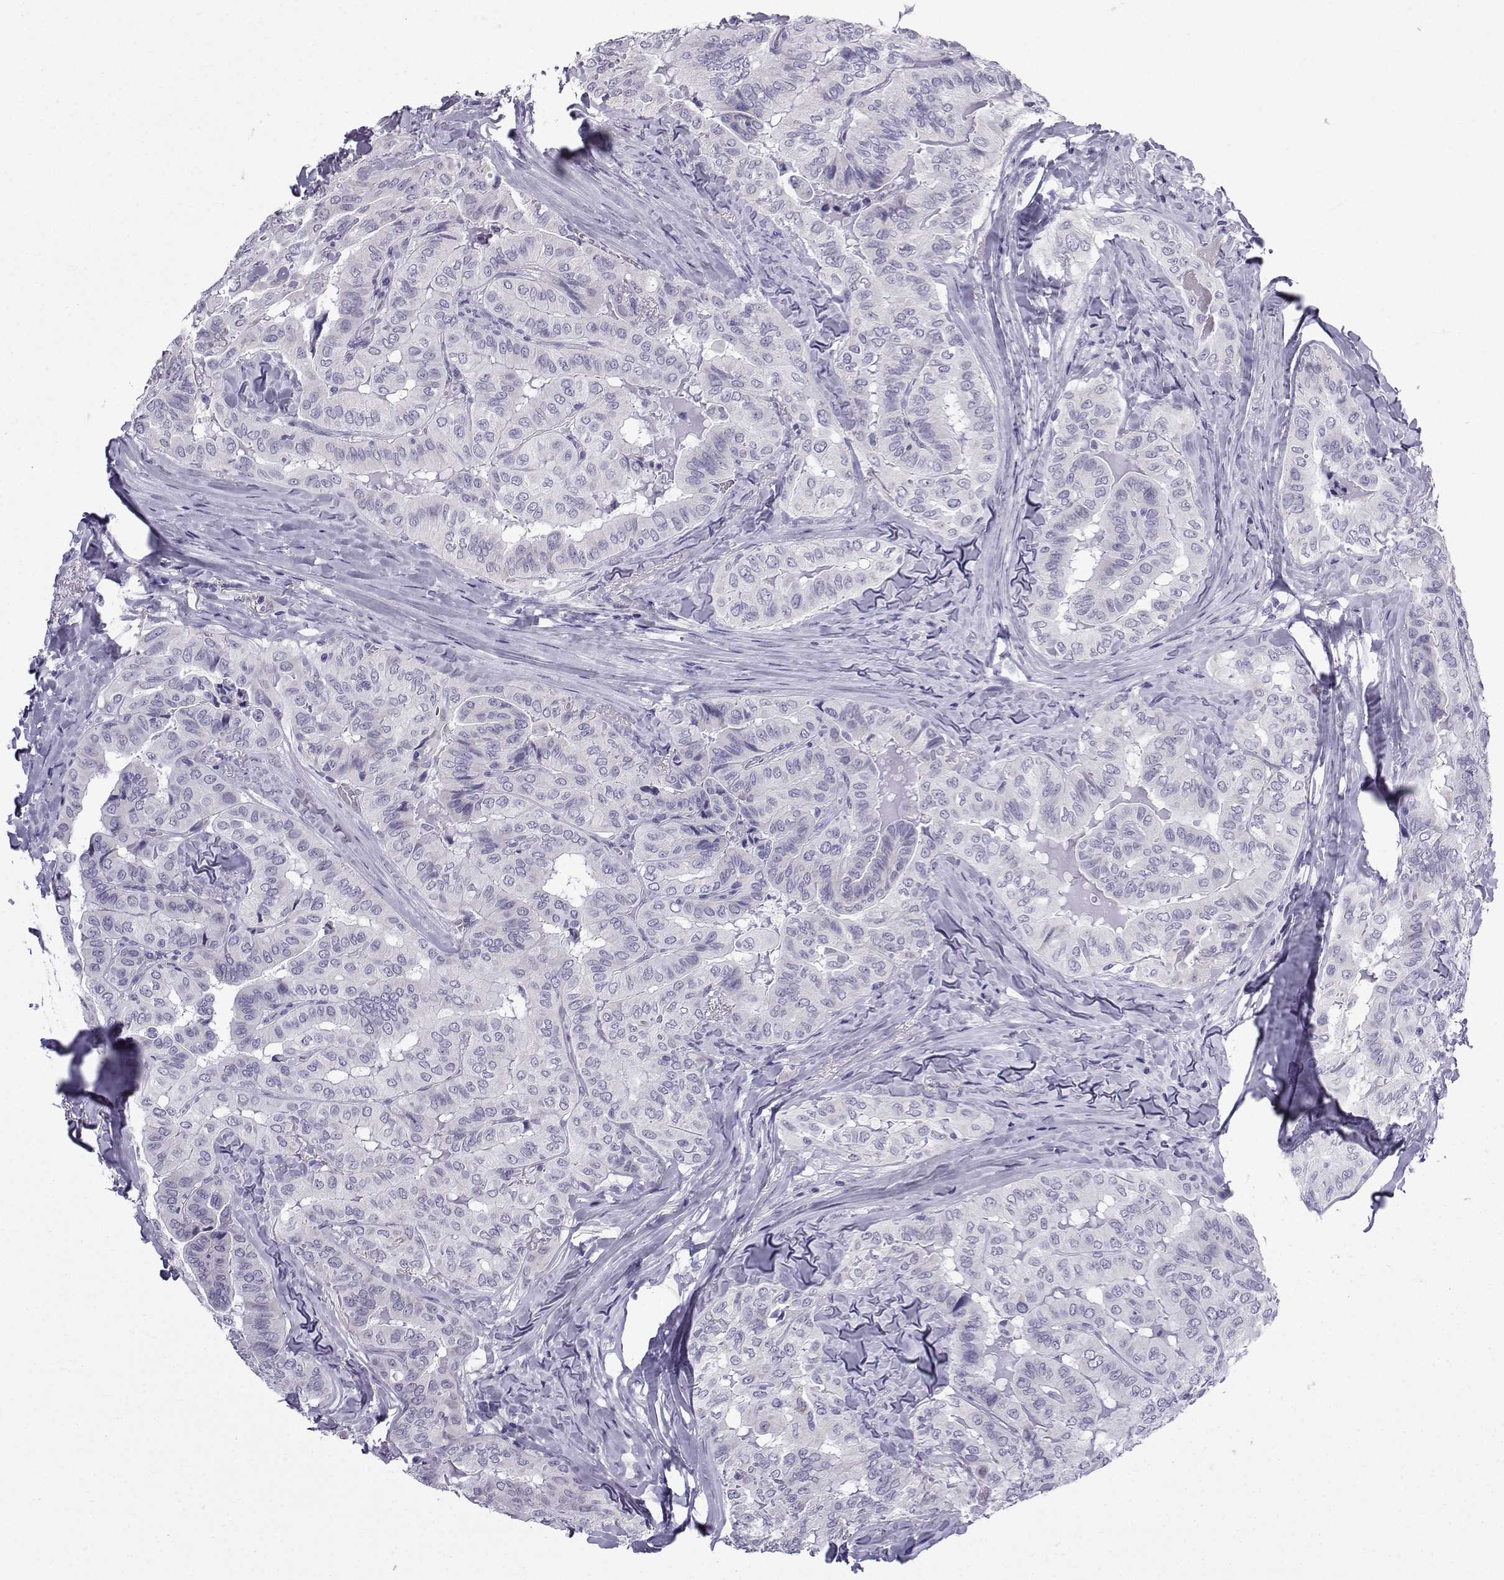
{"staining": {"intensity": "negative", "quantity": "none", "location": "none"}, "tissue": "thyroid cancer", "cell_type": "Tumor cells", "image_type": "cancer", "snomed": [{"axis": "morphology", "description": "Papillary adenocarcinoma, NOS"}, {"axis": "topography", "description": "Thyroid gland"}], "caption": "This micrograph is of thyroid cancer (papillary adenocarcinoma) stained with immunohistochemistry to label a protein in brown with the nuclei are counter-stained blue. There is no staining in tumor cells.", "gene": "ACRBP", "patient": {"sex": "female", "age": 68}}